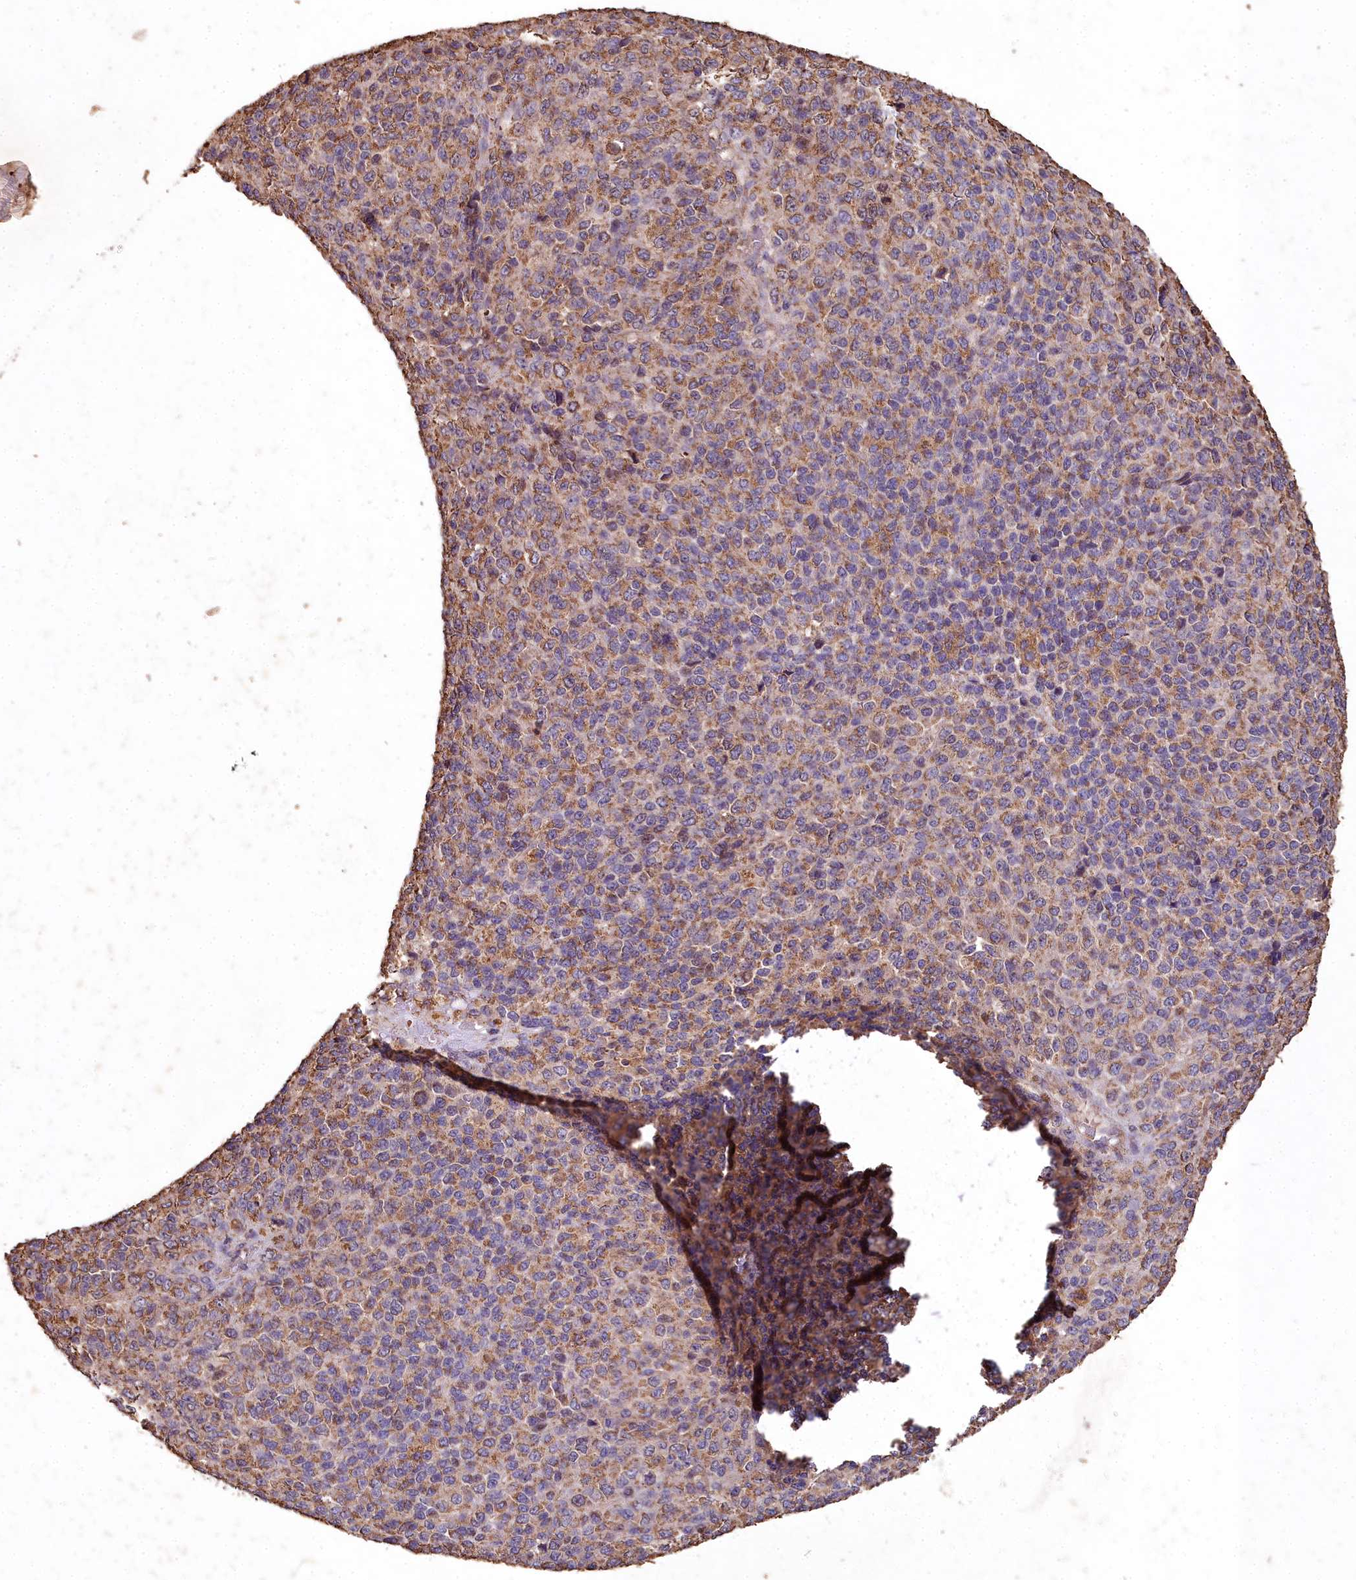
{"staining": {"intensity": "moderate", "quantity": ">75%", "location": "cytoplasmic/membranous"}, "tissue": "melanoma", "cell_type": "Tumor cells", "image_type": "cancer", "snomed": [{"axis": "morphology", "description": "Malignant melanoma, Metastatic site"}, {"axis": "topography", "description": "Brain"}], "caption": "Immunohistochemical staining of melanoma demonstrates medium levels of moderate cytoplasmic/membranous protein expression in approximately >75% of tumor cells.", "gene": "CEMIP2", "patient": {"sex": "female", "age": 56}}